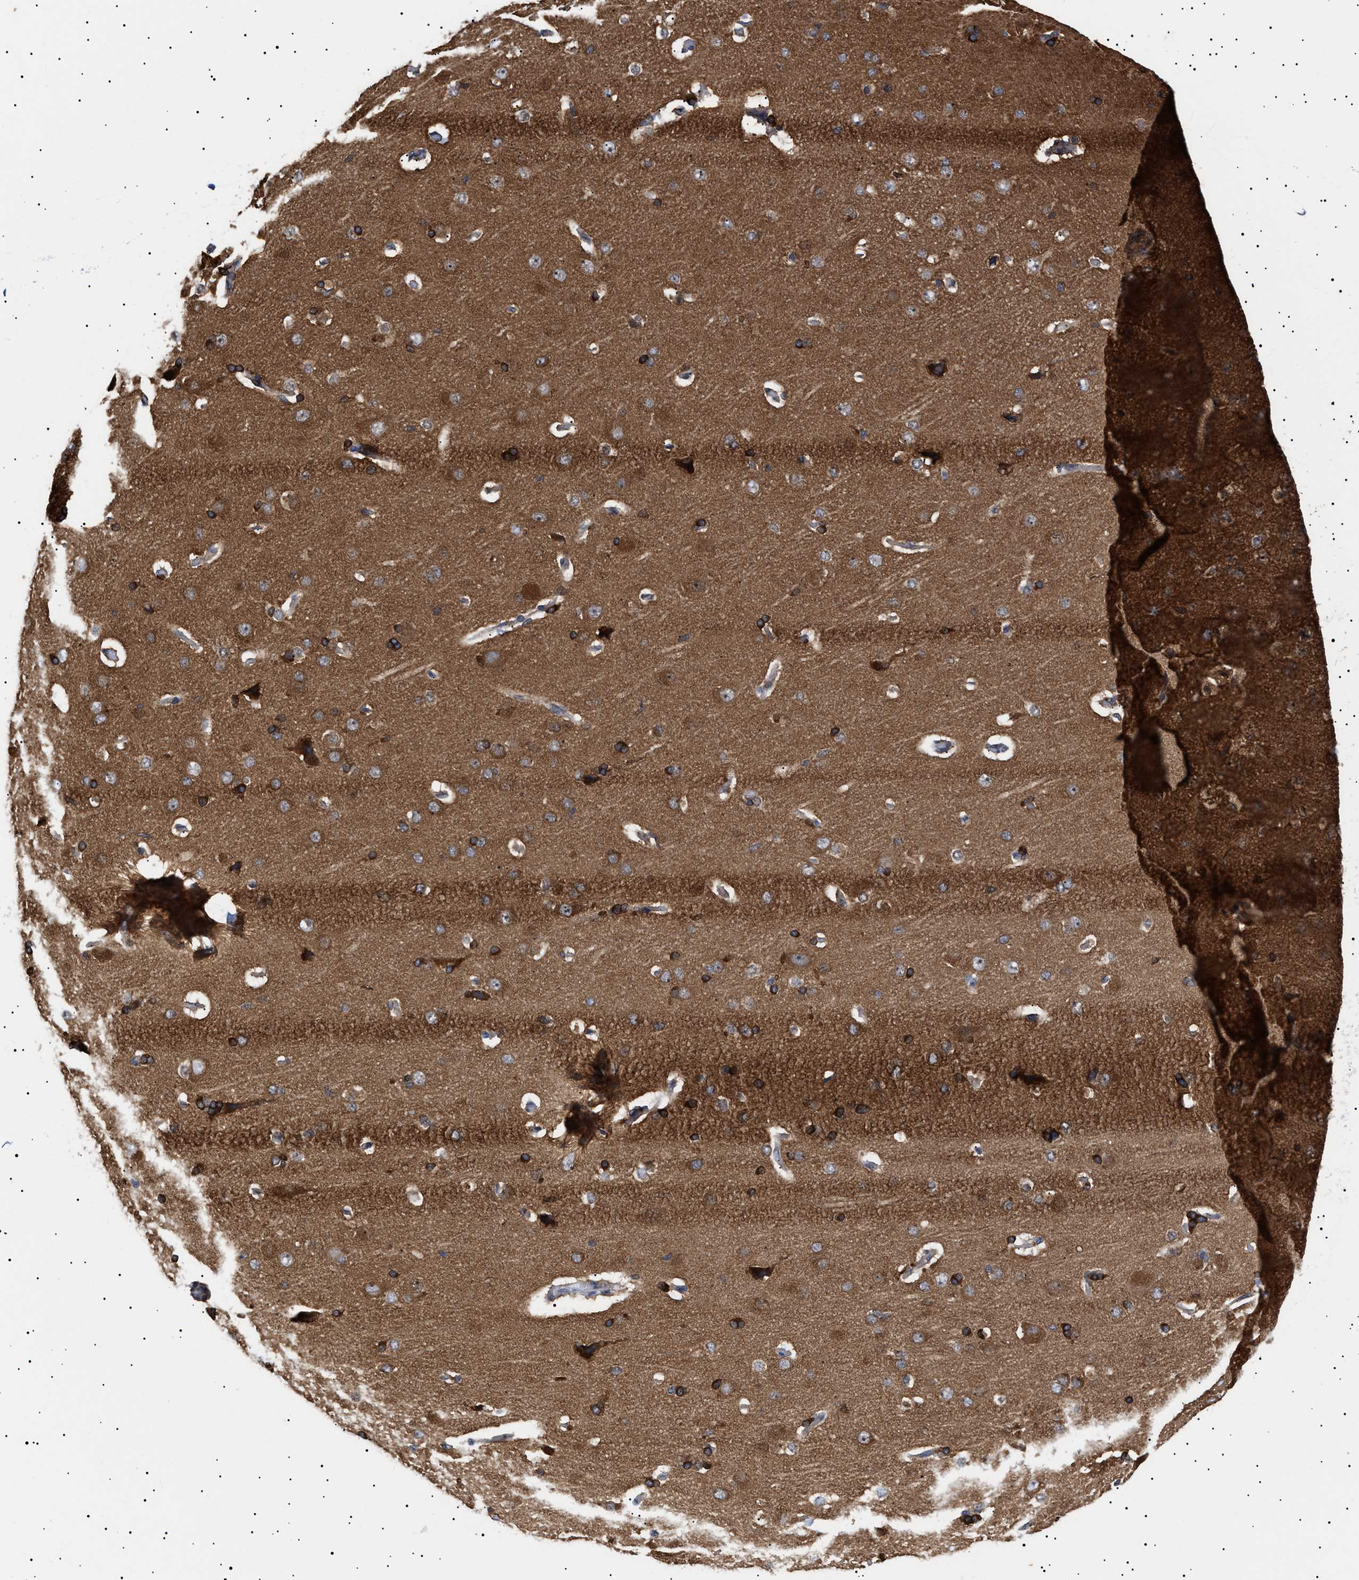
{"staining": {"intensity": "negative", "quantity": "none", "location": "none"}, "tissue": "cerebral cortex", "cell_type": "Endothelial cells", "image_type": "normal", "snomed": [{"axis": "morphology", "description": "Normal tissue, NOS"}, {"axis": "topography", "description": "Cerebral cortex"}], "caption": "This is an IHC photomicrograph of unremarkable human cerebral cortex. There is no positivity in endothelial cells.", "gene": "KRBA1", "patient": {"sex": "male", "age": 62}}